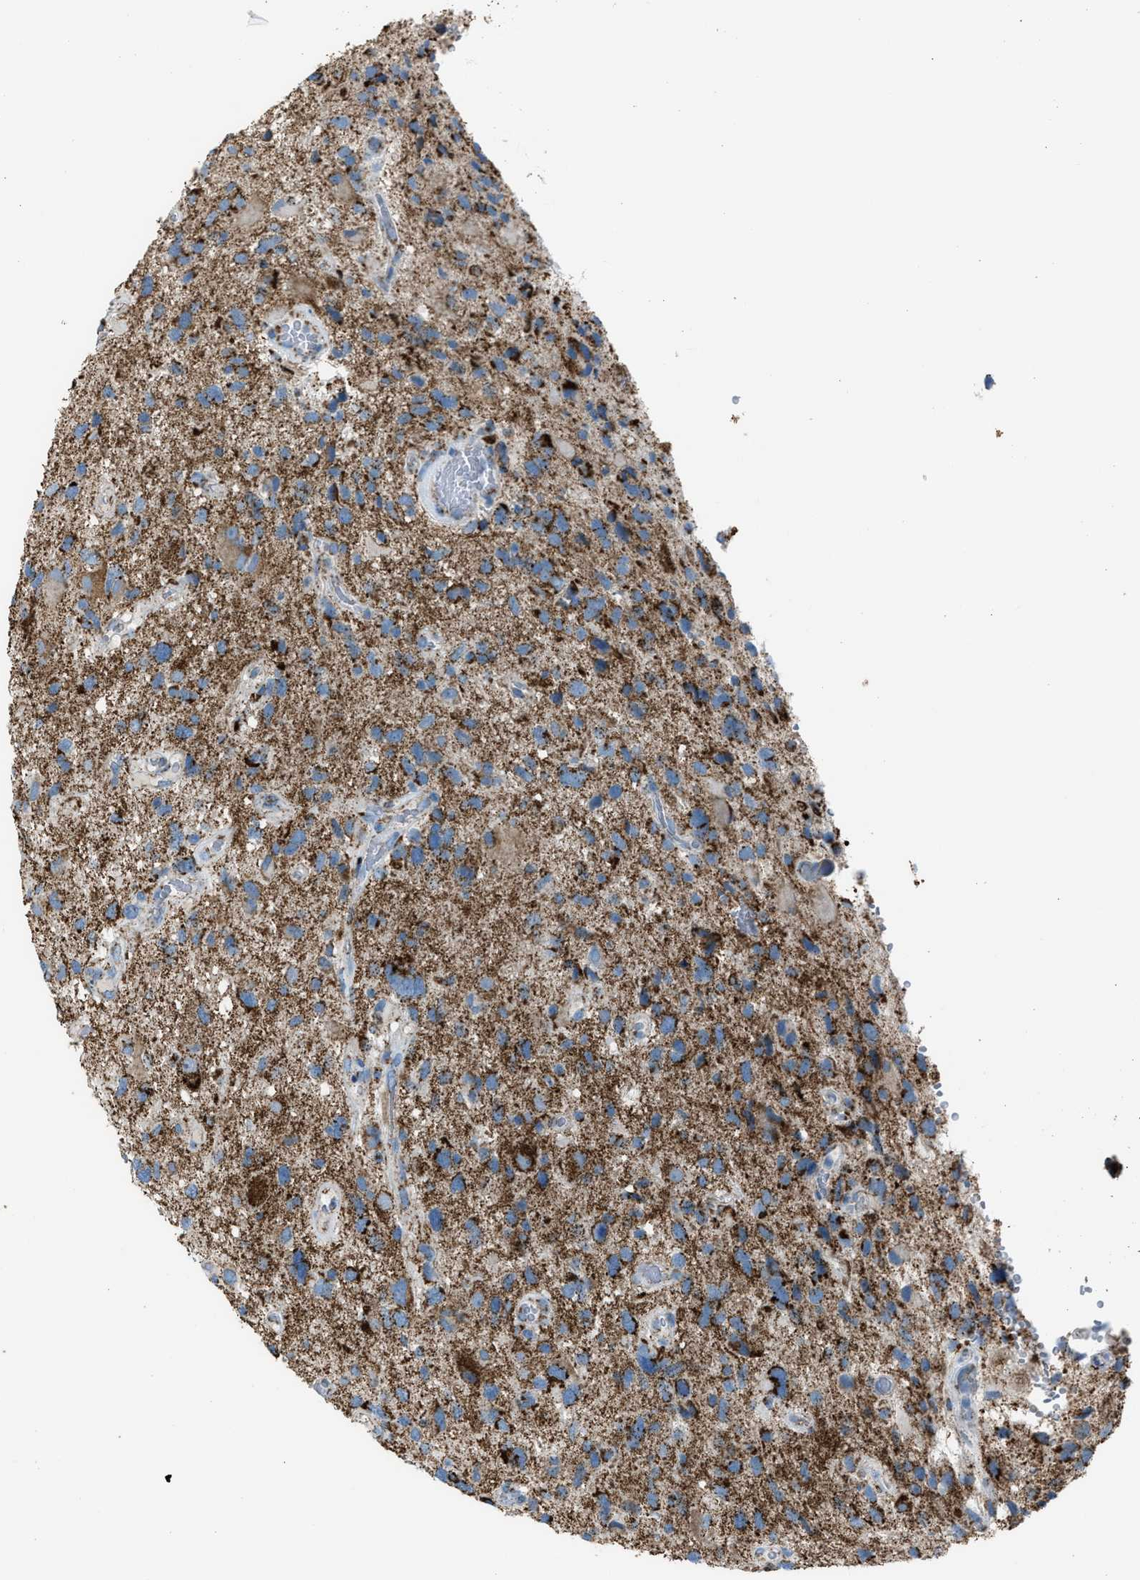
{"staining": {"intensity": "moderate", "quantity": ">75%", "location": "cytoplasmic/membranous"}, "tissue": "glioma", "cell_type": "Tumor cells", "image_type": "cancer", "snomed": [{"axis": "morphology", "description": "Glioma, malignant, High grade"}, {"axis": "topography", "description": "Brain"}], "caption": "The photomicrograph reveals immunohistochemical staining of glioma. There is moderate cytoplasmic/membranous positivity is appreciated in approximately >75% of tumor cells. Nuclei are stained in blue.", "gene": "MDH2", "patient": {"sex": "male", "age": 33}}